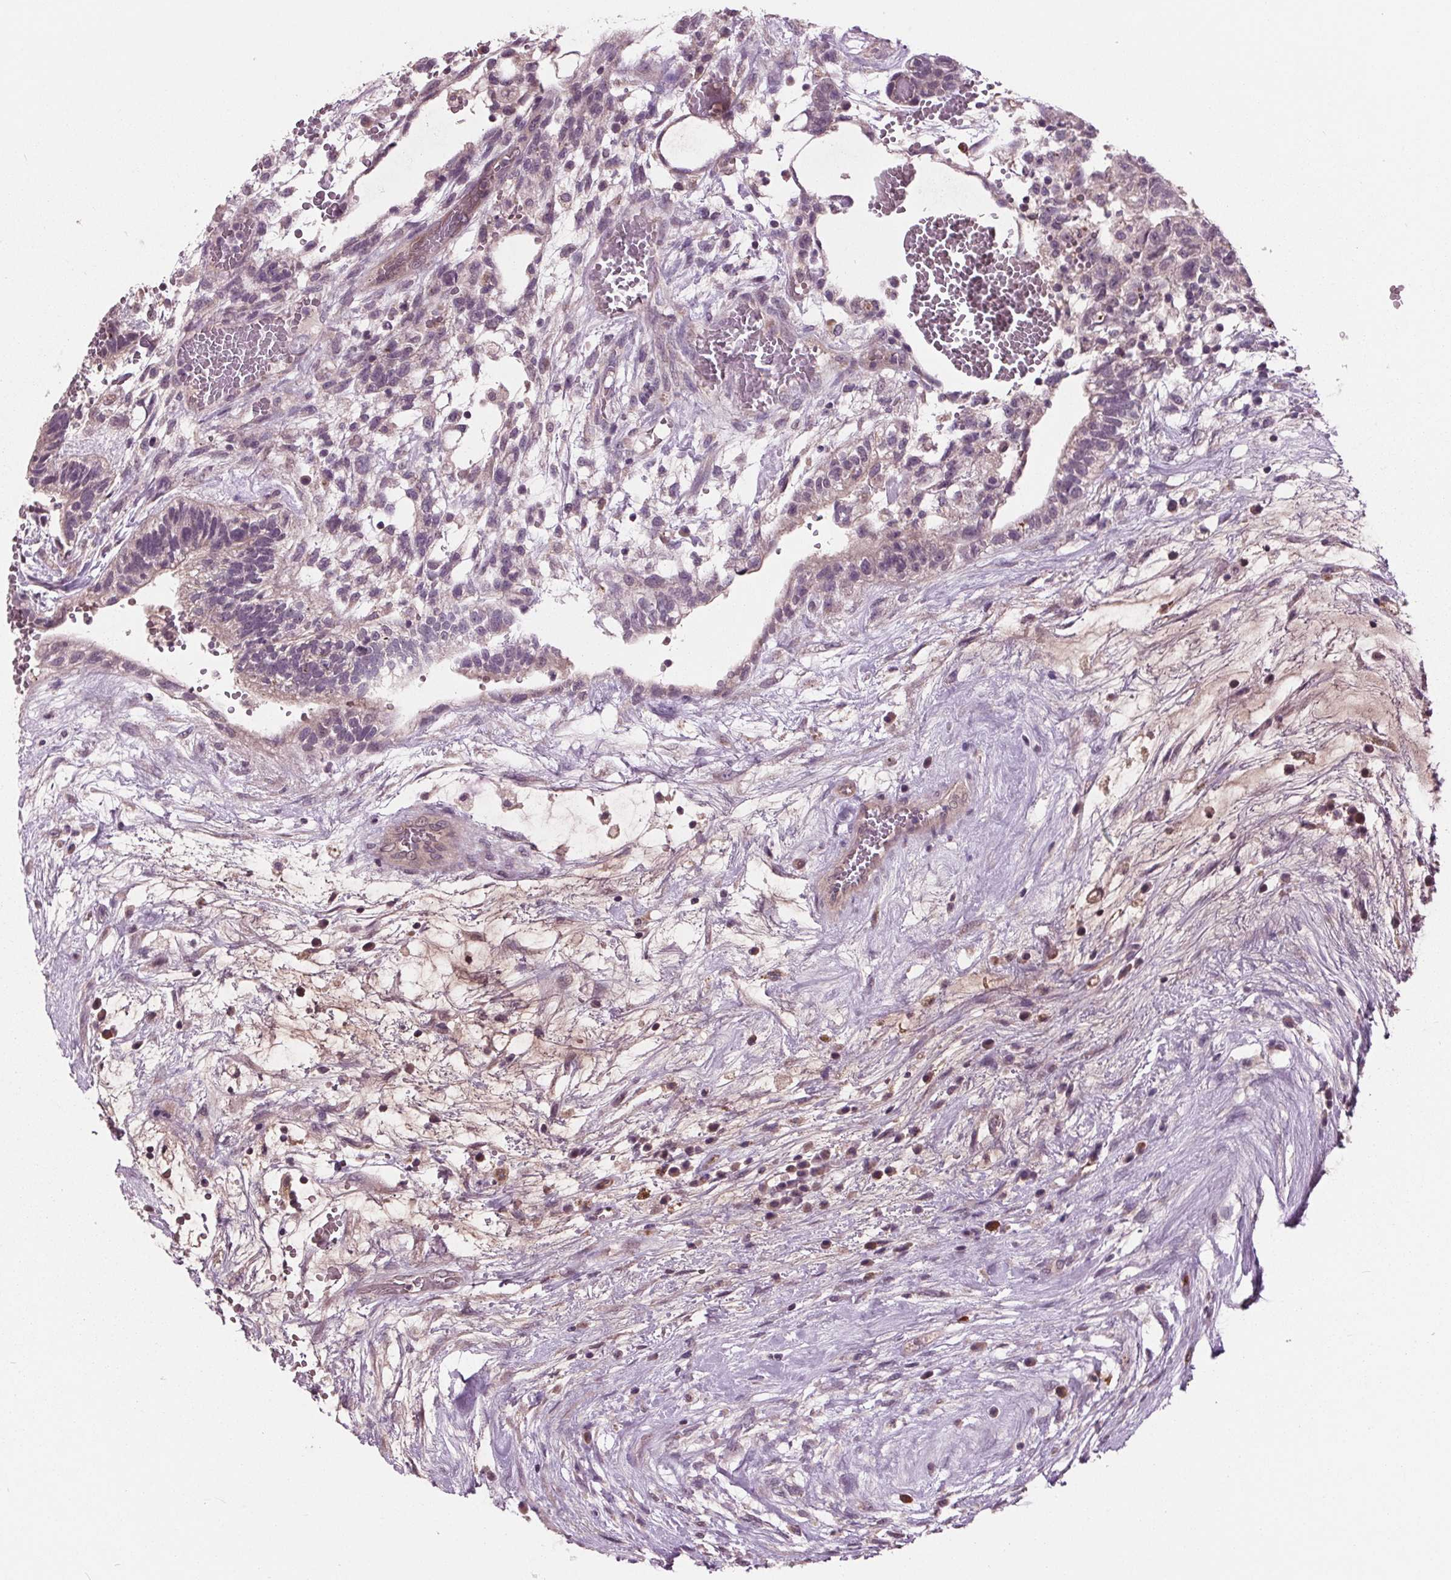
{"staining": {"intensity": "weak", "quantity": "25%-75%", "location": "cytoplasmic/membranous"}, "tissue": "testis cancer", "cell_type": "Tumor cells", "image_type": "cancer", "snomed": [{"axis": "morphology", "description": "Normal tissue, NOS"}, {"axis": "morphology", "description": "Carcinoma, Embryonal, NOS"}, {"axis": "topography", "description": "Testis"}], "caption": "High-power microscopy captured an IHC image of testis cancer, revealing weak cytoplasmic/membranous expression in approximately 25%-75% of tumor cells.", "gene": "MAPK8", "patient": {"sex": "male", "age": 32}}